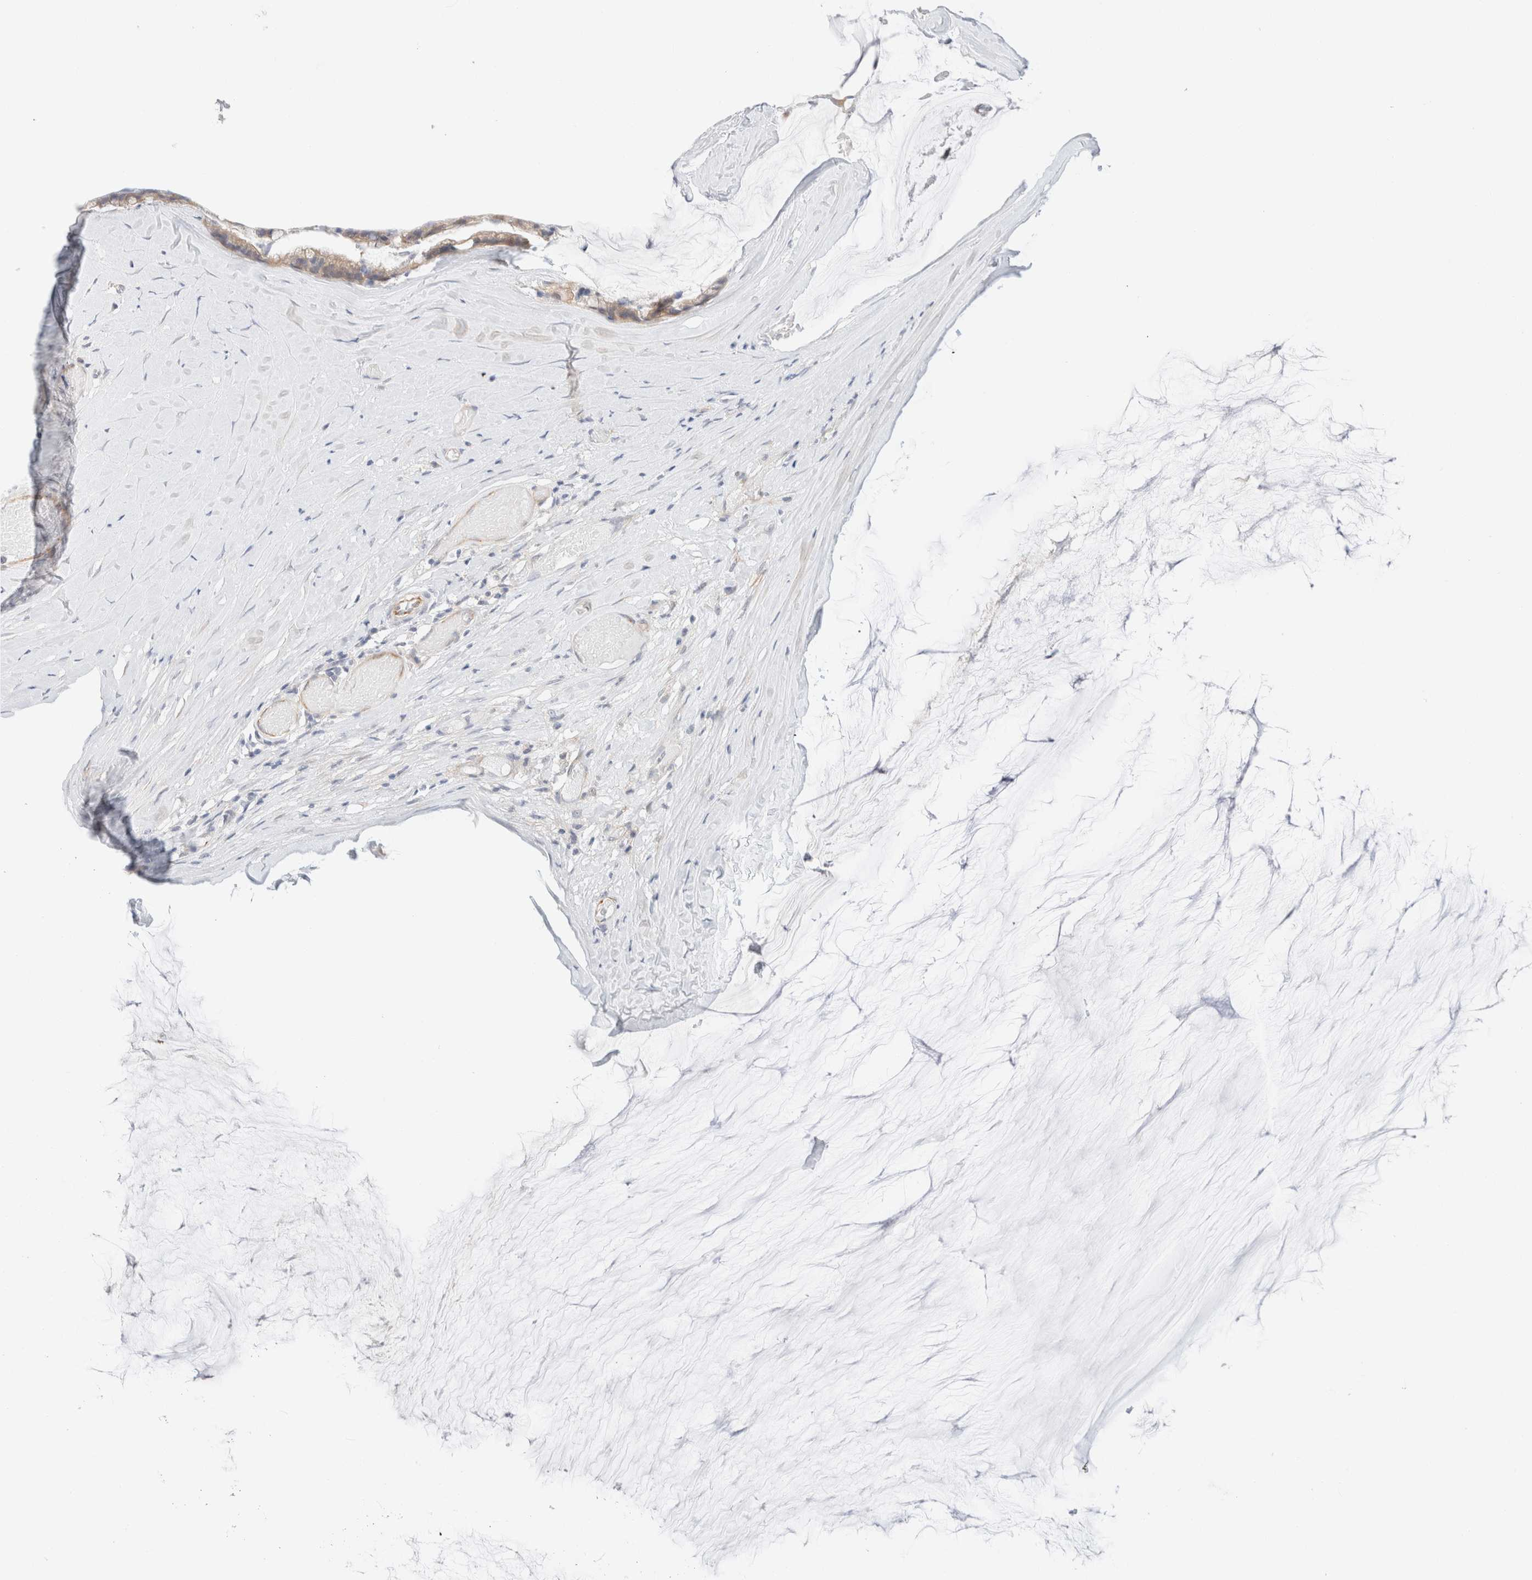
{"staining": {"intensity": "weak", "quantity": ">75%", "location": "cytoplasmic/membranous"}, "tissue": "ovarian cancer", "cell_type": "Tumor cells", "image_type": "cancer", "snomed": [{"axis": "morphology", "description": "Cystadenocarcinoma, mucinous, NOS"}, {"axis": "topography", "description": "Ovary"}], "caption": "Immunohistochemistry (DAB) staining of human ovarian cancer exhibits weak cytoplasmic/membranous protein expression in approximately >75% of tumor cells. (DAB (3,3'-diaminobenzidine) IHC, brown staining for protein, blue staining for nuclei).", "gene": "UNC13B", "patient": {"sex": "female", "age": 39}}